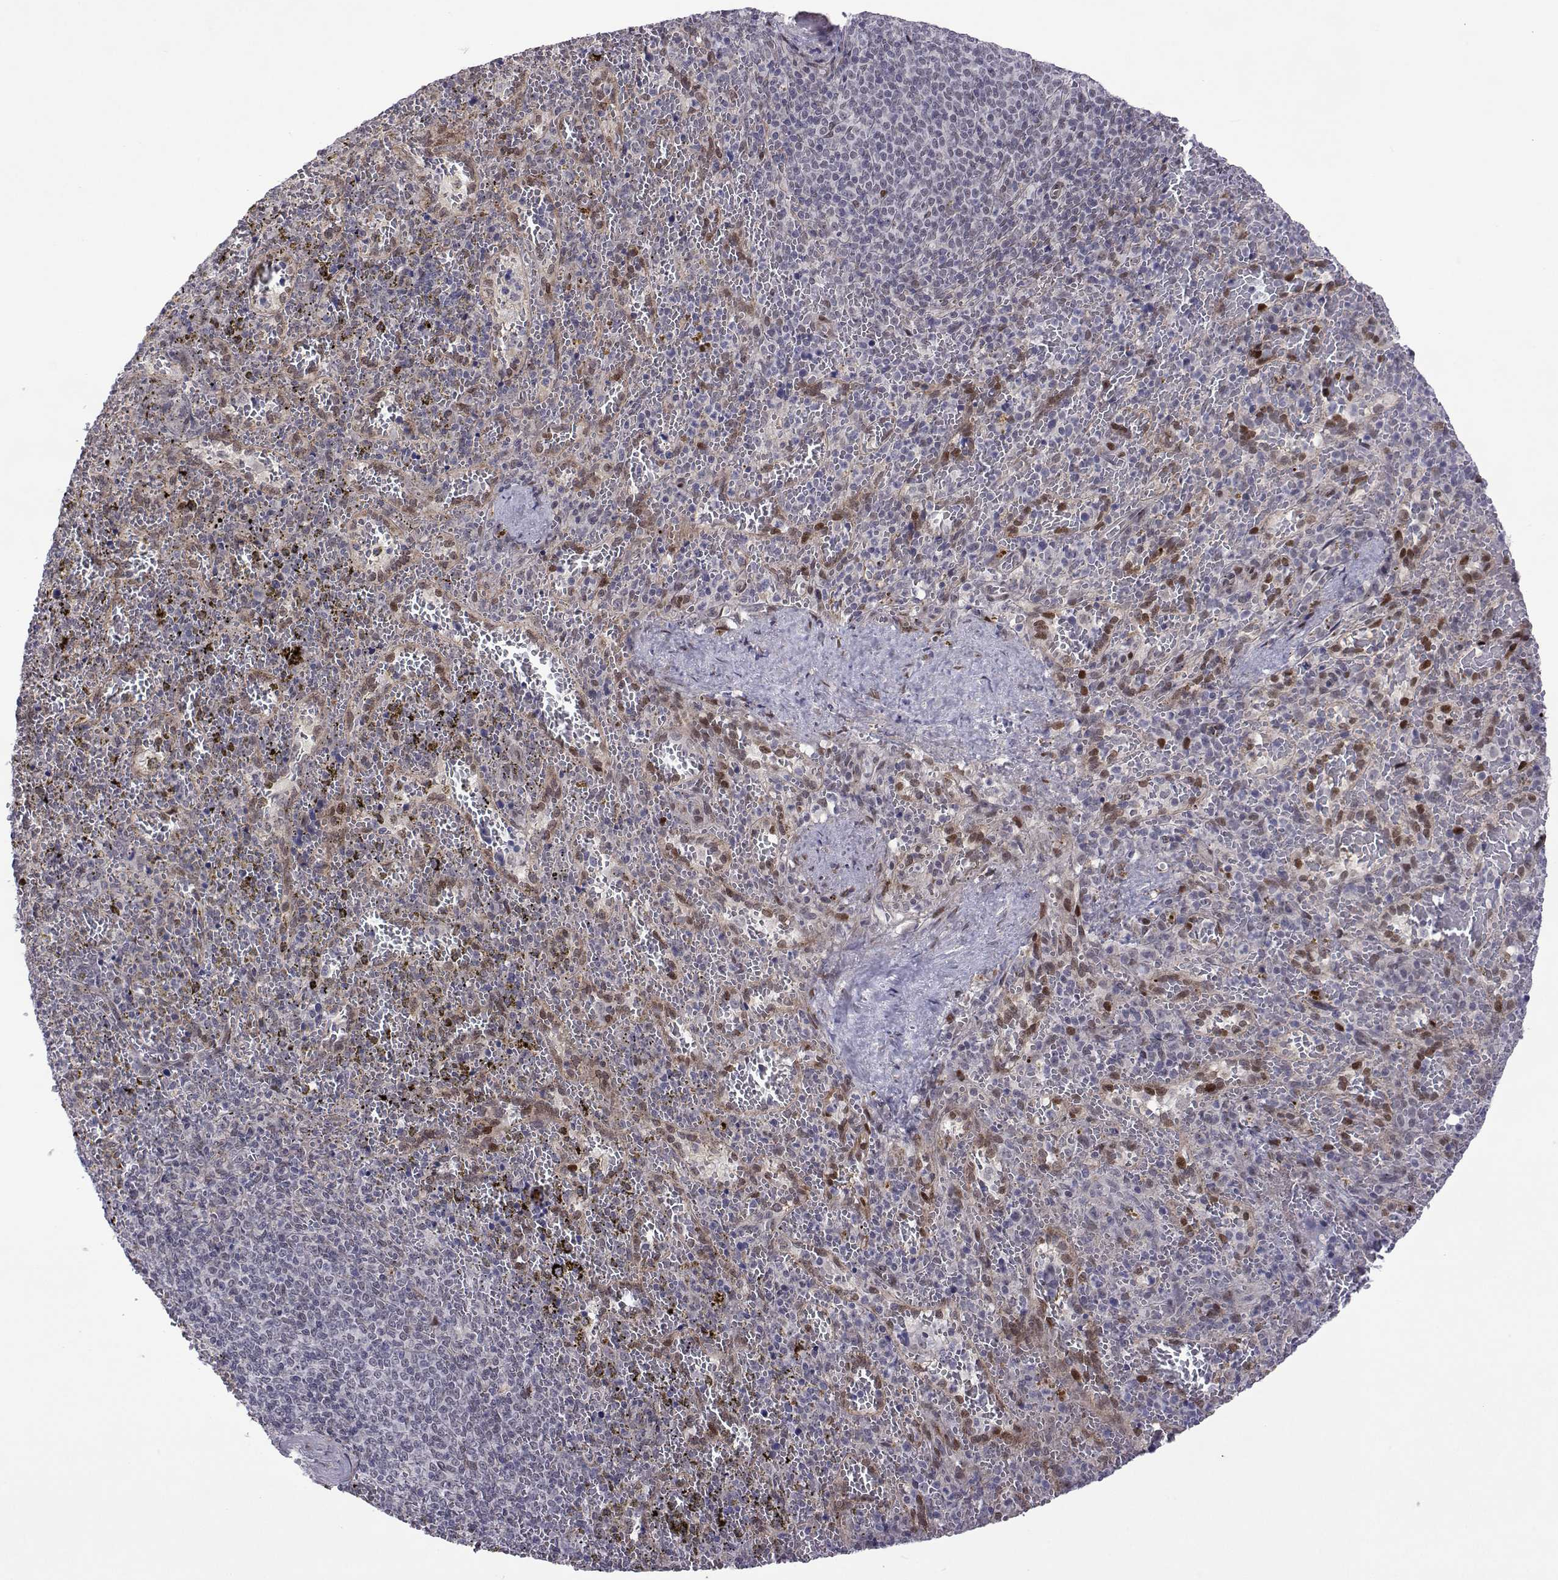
{"staining": {"intensity": "weak", "quantity": "<25%", "location": "nuclear"}, "tissue": "spleen", "cell_type": "Cells in red pulp", "image_type": "normal", "snomed": [{"axis": "morphology", "description": "Normal tissue, NOS"}, {"axis": "topography", "description": "Spleen"}], "caption": "Immunohistochemistry (IHC) image of benign spleen: human spleen stained with DAB (3,3'-diaminobenzidine) displays no significant protein positivity in cells in red pulp.", "gene": "EFCAB3", "patient": {"sex": "female", "age": 50}}